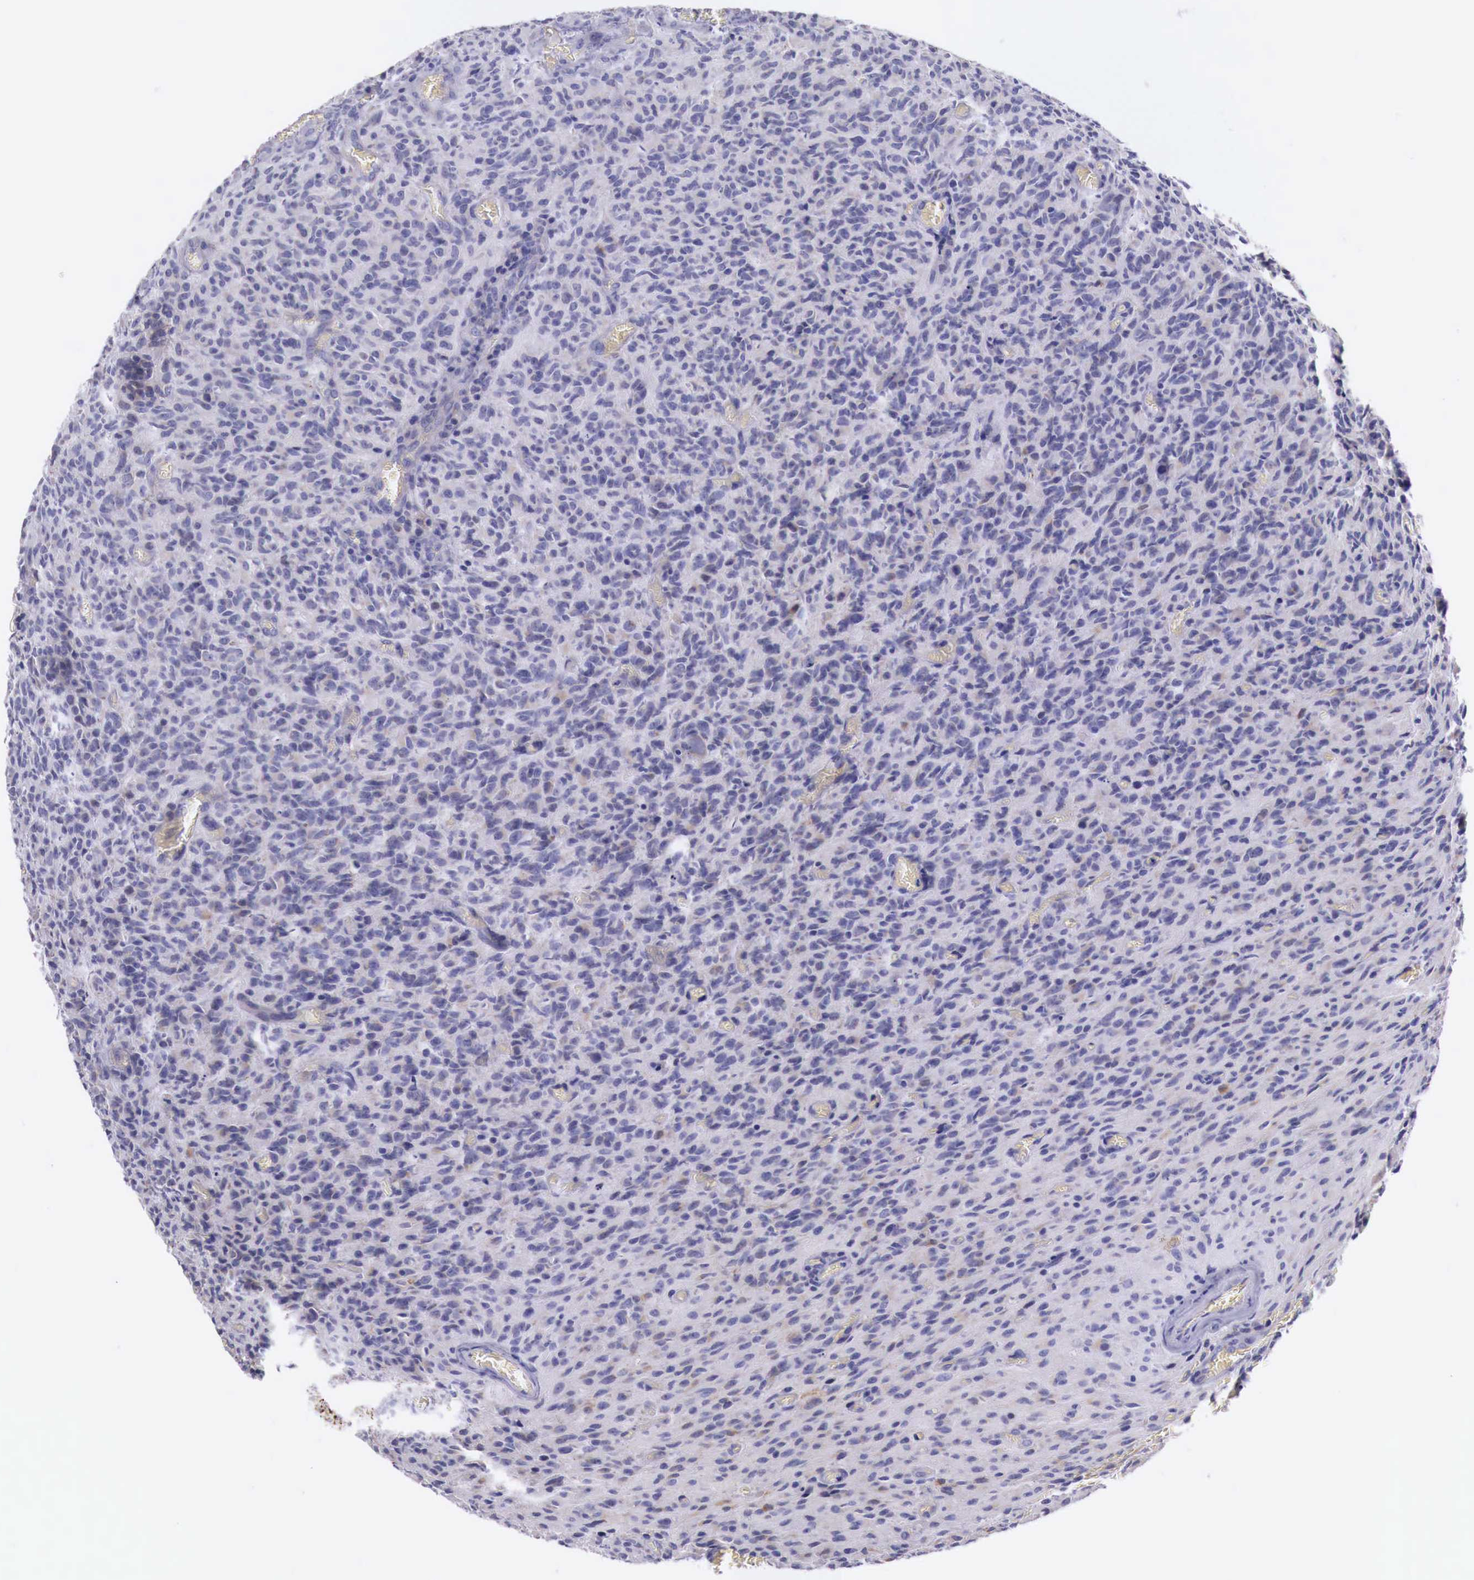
{"staining": {"intensity": "negative", "quantity": "none", "location": "none"}, "tissue": "glioma", "cell_type": "Tumor cells", "image_type": "cancer", "snomed": [{"axis": "morphology", "description": "Glioma, malignant, High grade"}, {"axis": "topography", "description": "Brain"}], "caption": "High power microscopy image of an immunohistochemistry image of malignant glioma (high-grade), revealing no significant staining in tumor cells.", "gene": "NREP", "patient": {"sex": "male", "age": 56}}